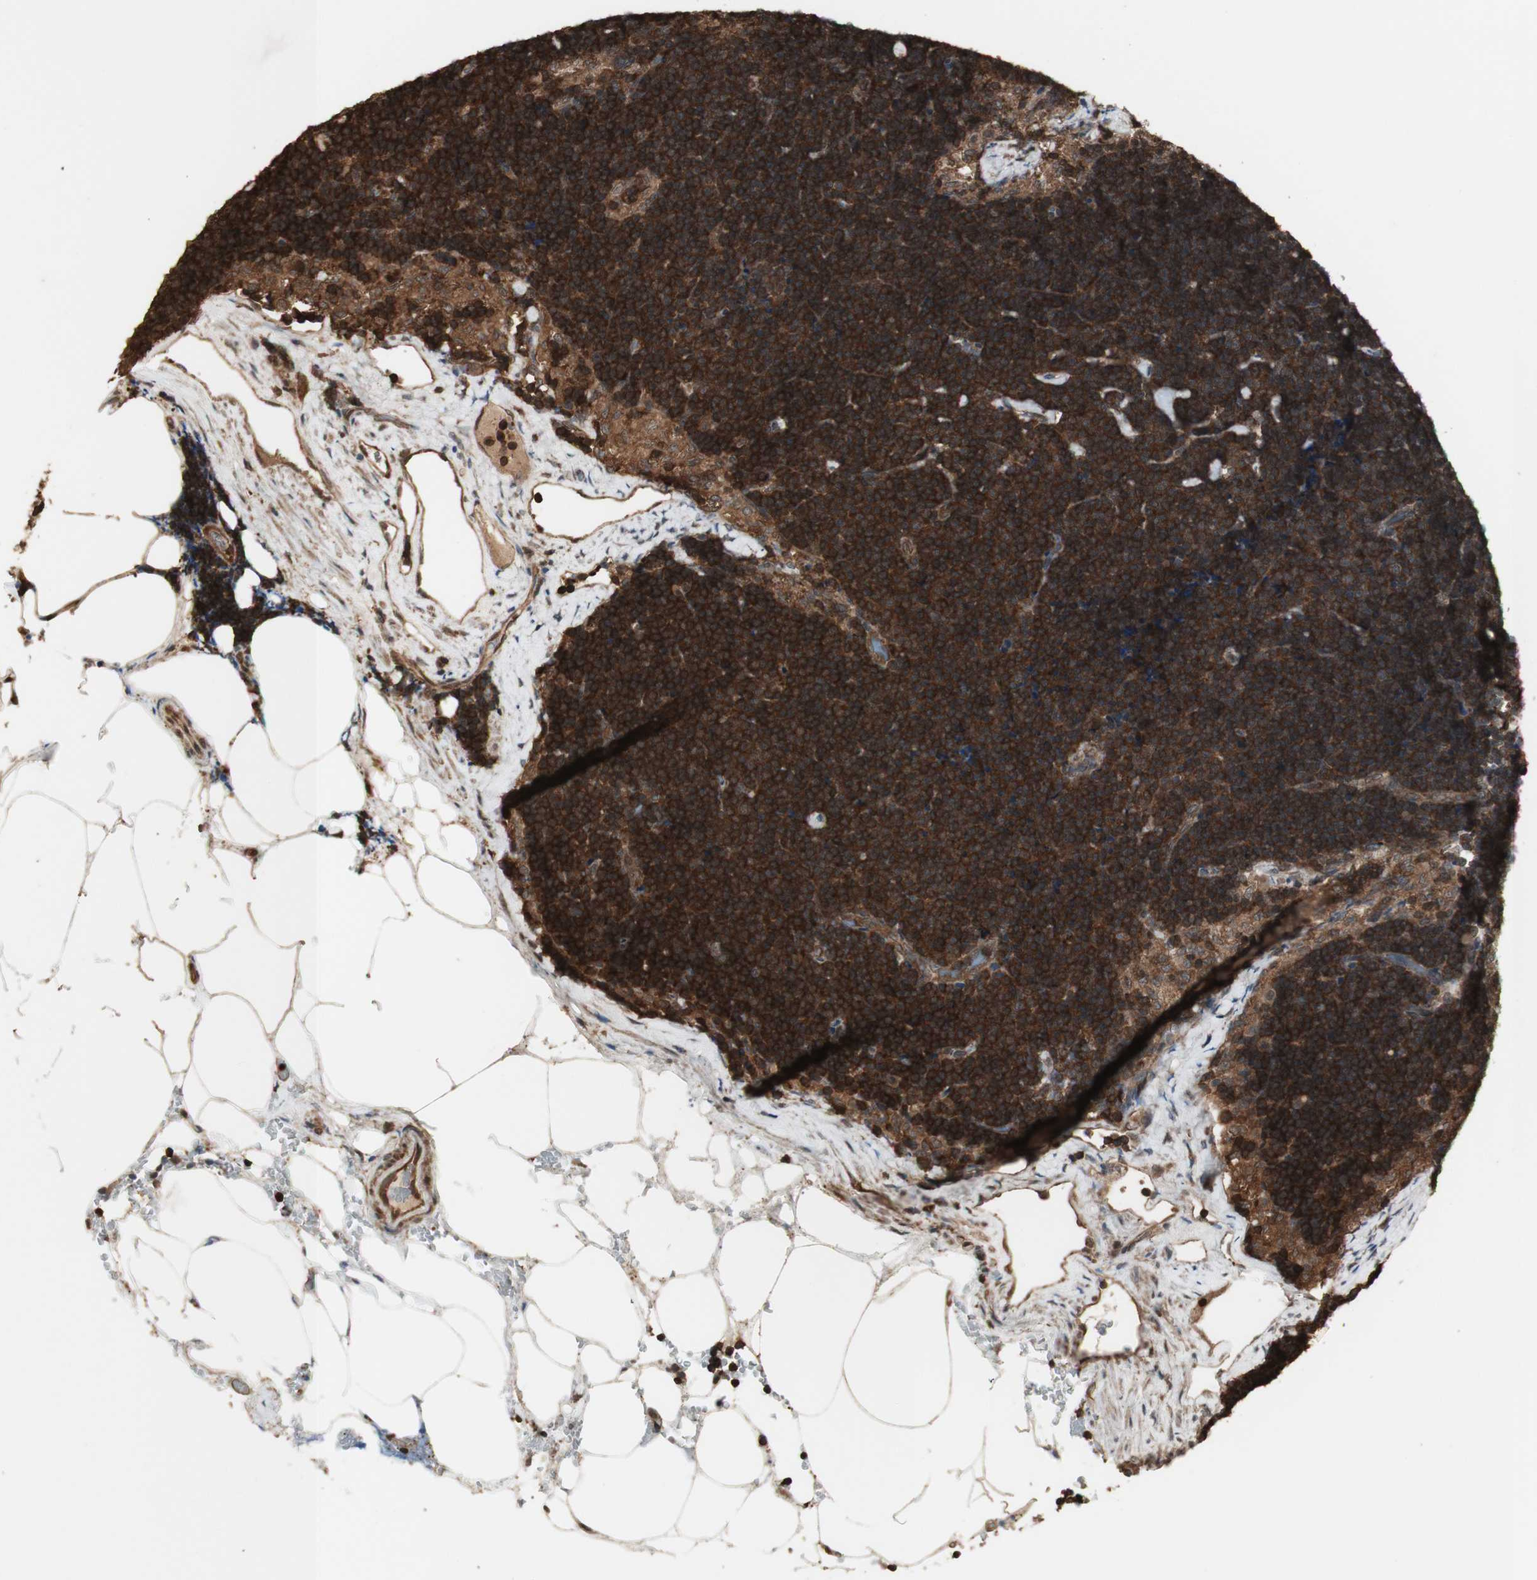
{"staining": {"intensity": "strong", "quantity": ">75%", "location": "cytoplasmic/membranous"}, "tissue": "lymph node", "cell_type": "Germinal center cells", "image_type": "normal", "snomed": [{"axis": "morphology", "description": "Normal tissue, NOS"}, {"axis": "topography", "description": "Lymph node"}], "caption": "Unremarkable lymph node exhibits strong cytoplasmic/membranous expression in about >75% of germinal center cells, visualized by immunohistochemistry. Using DAB (3,3'-diaminobenzidine) (brown) and hematoxylin (blue) stains, captured at high magnification using brightfield microscopy.", "gene": "YWHAB", "patient": {"sex": "male", "age": 63}}